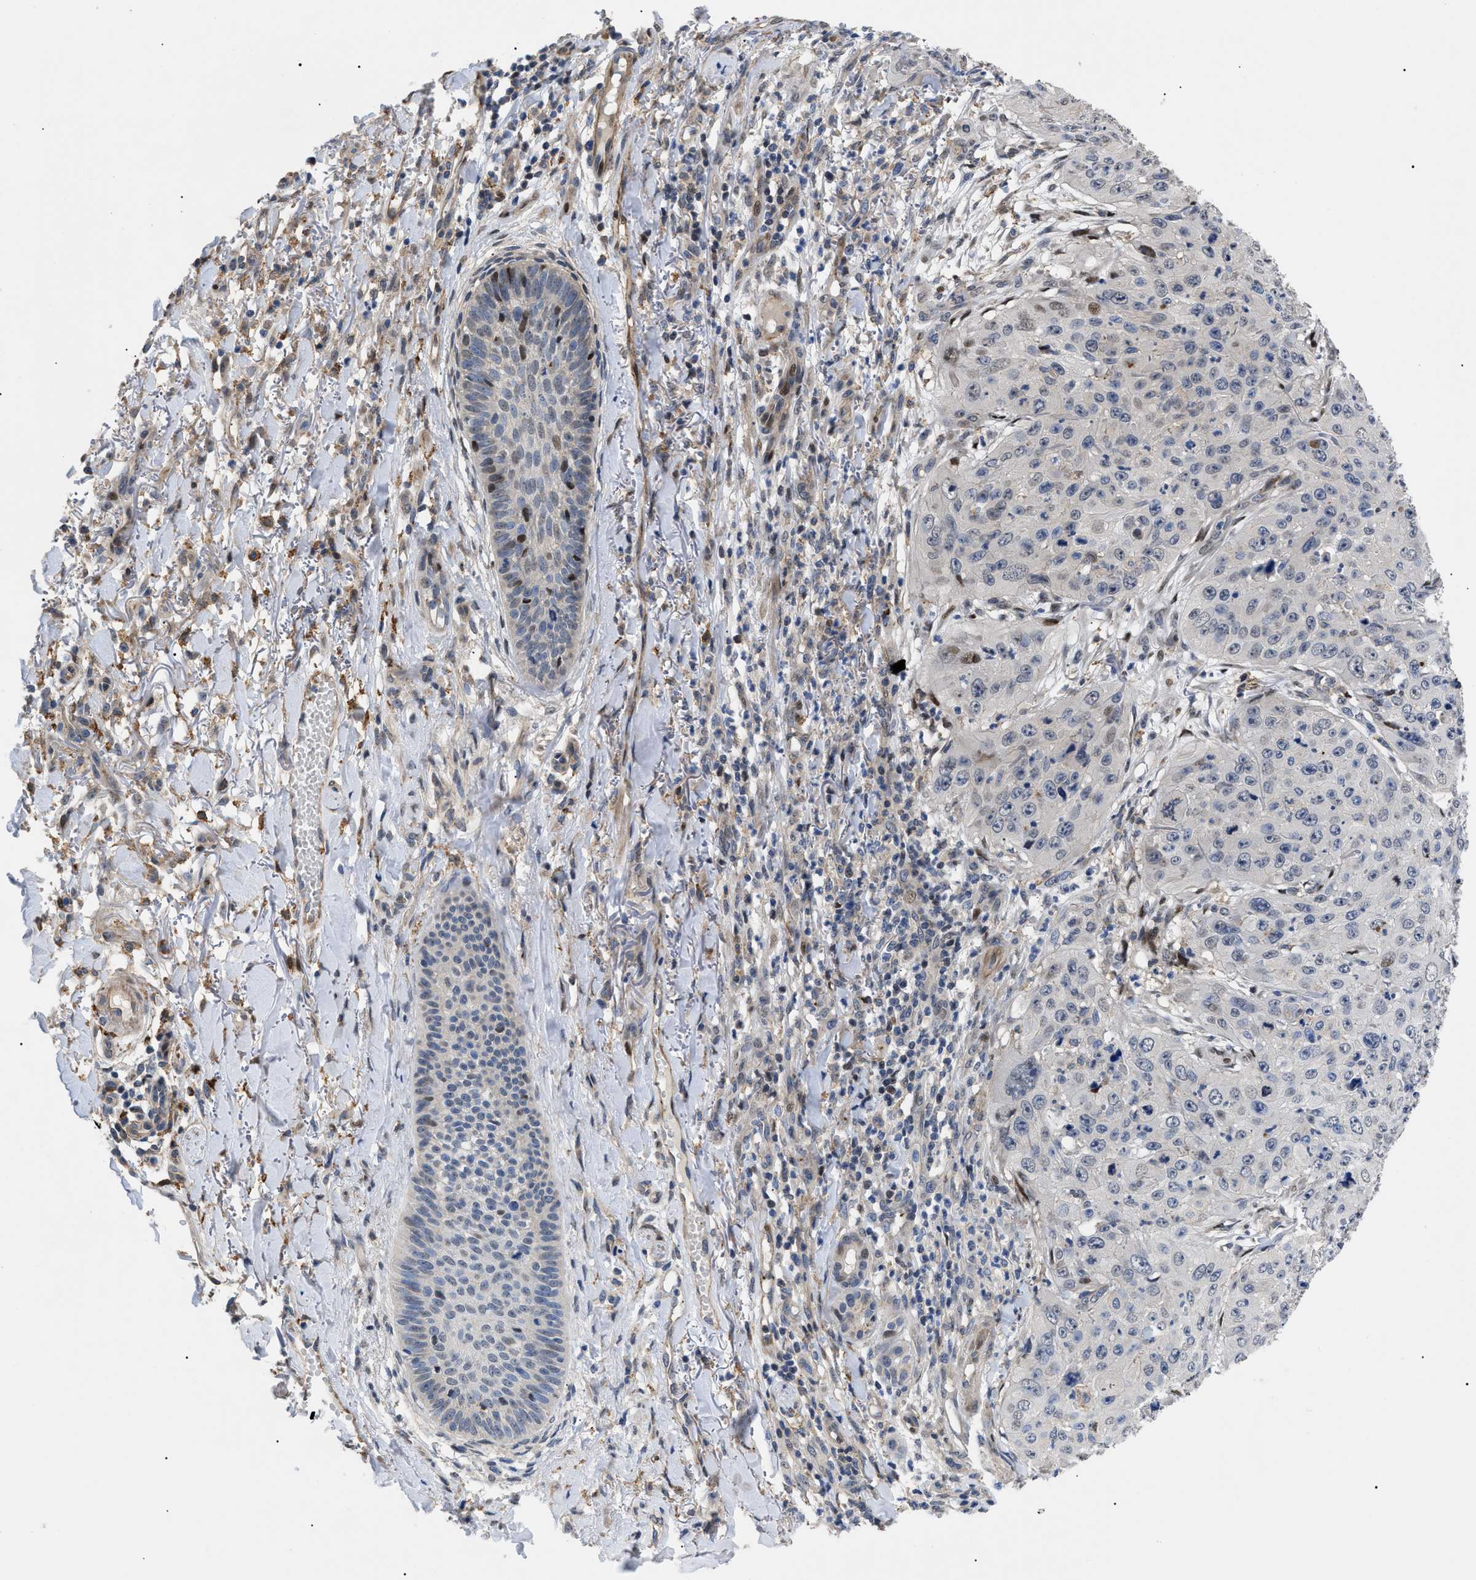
{"staining": {"intensity": "weak", "quantity": "<25%", "location": "nuclear"}, "tissue": "skin cancer", "cell_type": "Tumor cells", "image_type": "cancer", "snomed": [{"axis": "morphology", "description": "Squamous cell carcinoma, NOS"}, {"axis": "topography", "description": "Skin"}], "caption": "High magnification brightfield microscopy of skin cancer (squamous cell carcinoma) stained with DAB (brown) and counterstained with hematoxylin (blue): tumor cells show no significant staining.", "gene": "SFXN5", "patient": {"sex": "female", "age": 80}}